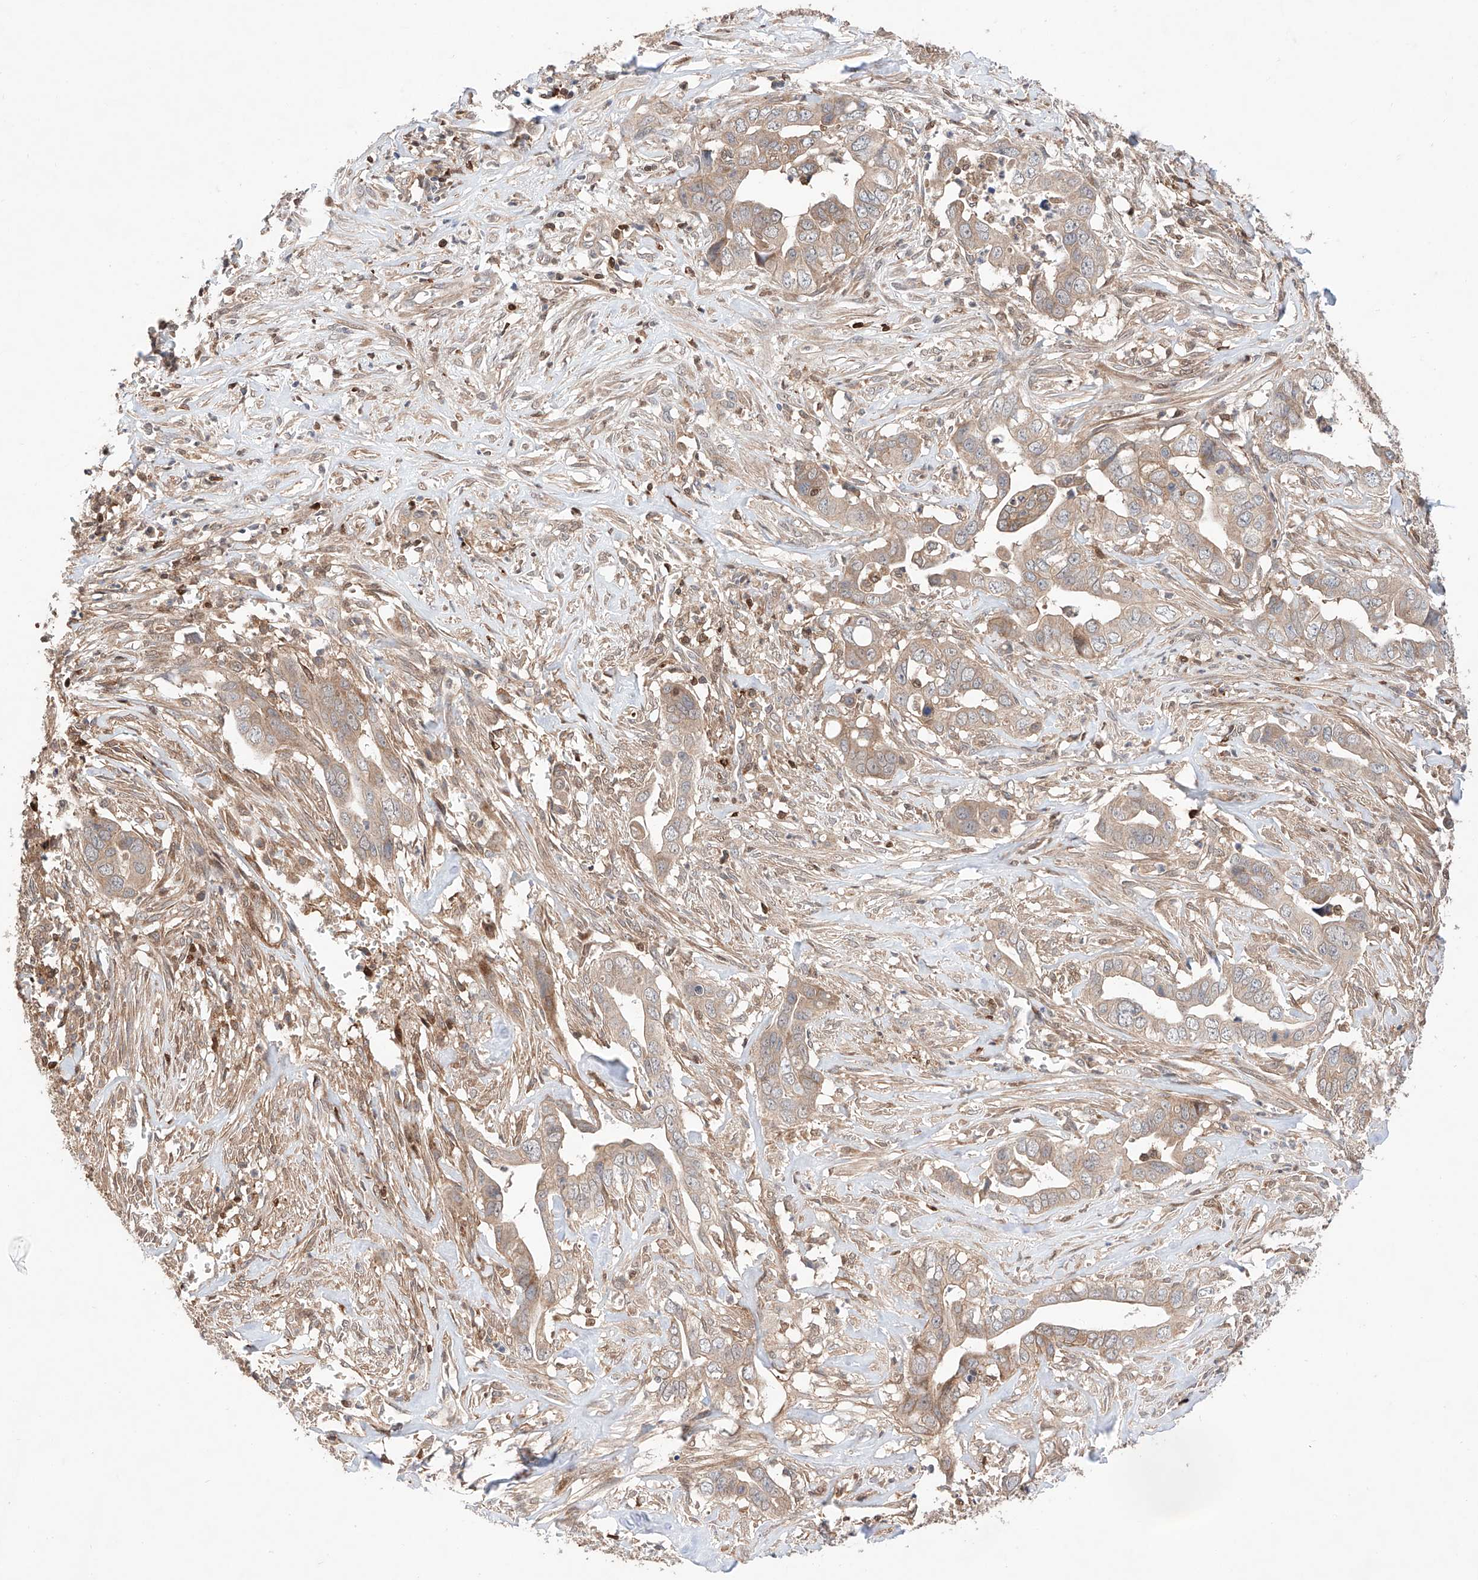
{"staining": {"intensity": "weak", "quantity": ">75%", "location": "cytoplasmic/membranous"}, "tissue": "liver cancer", "cell_type": "Tumor cells", "image_type": "cancer", "snomed": [{"axis": "morphology", "description": "Cholangiocarcinoma"}, {"axis": "topography", "description": "Liver"}], "caption": "DAB immunohistochemical staining of liver cancer reveals weak cytoplasmic/membranous protein expression in approximately >75% of tumor cells.", "gene": "IGSF22", "patient": {"sex": "female", "age": 79}}